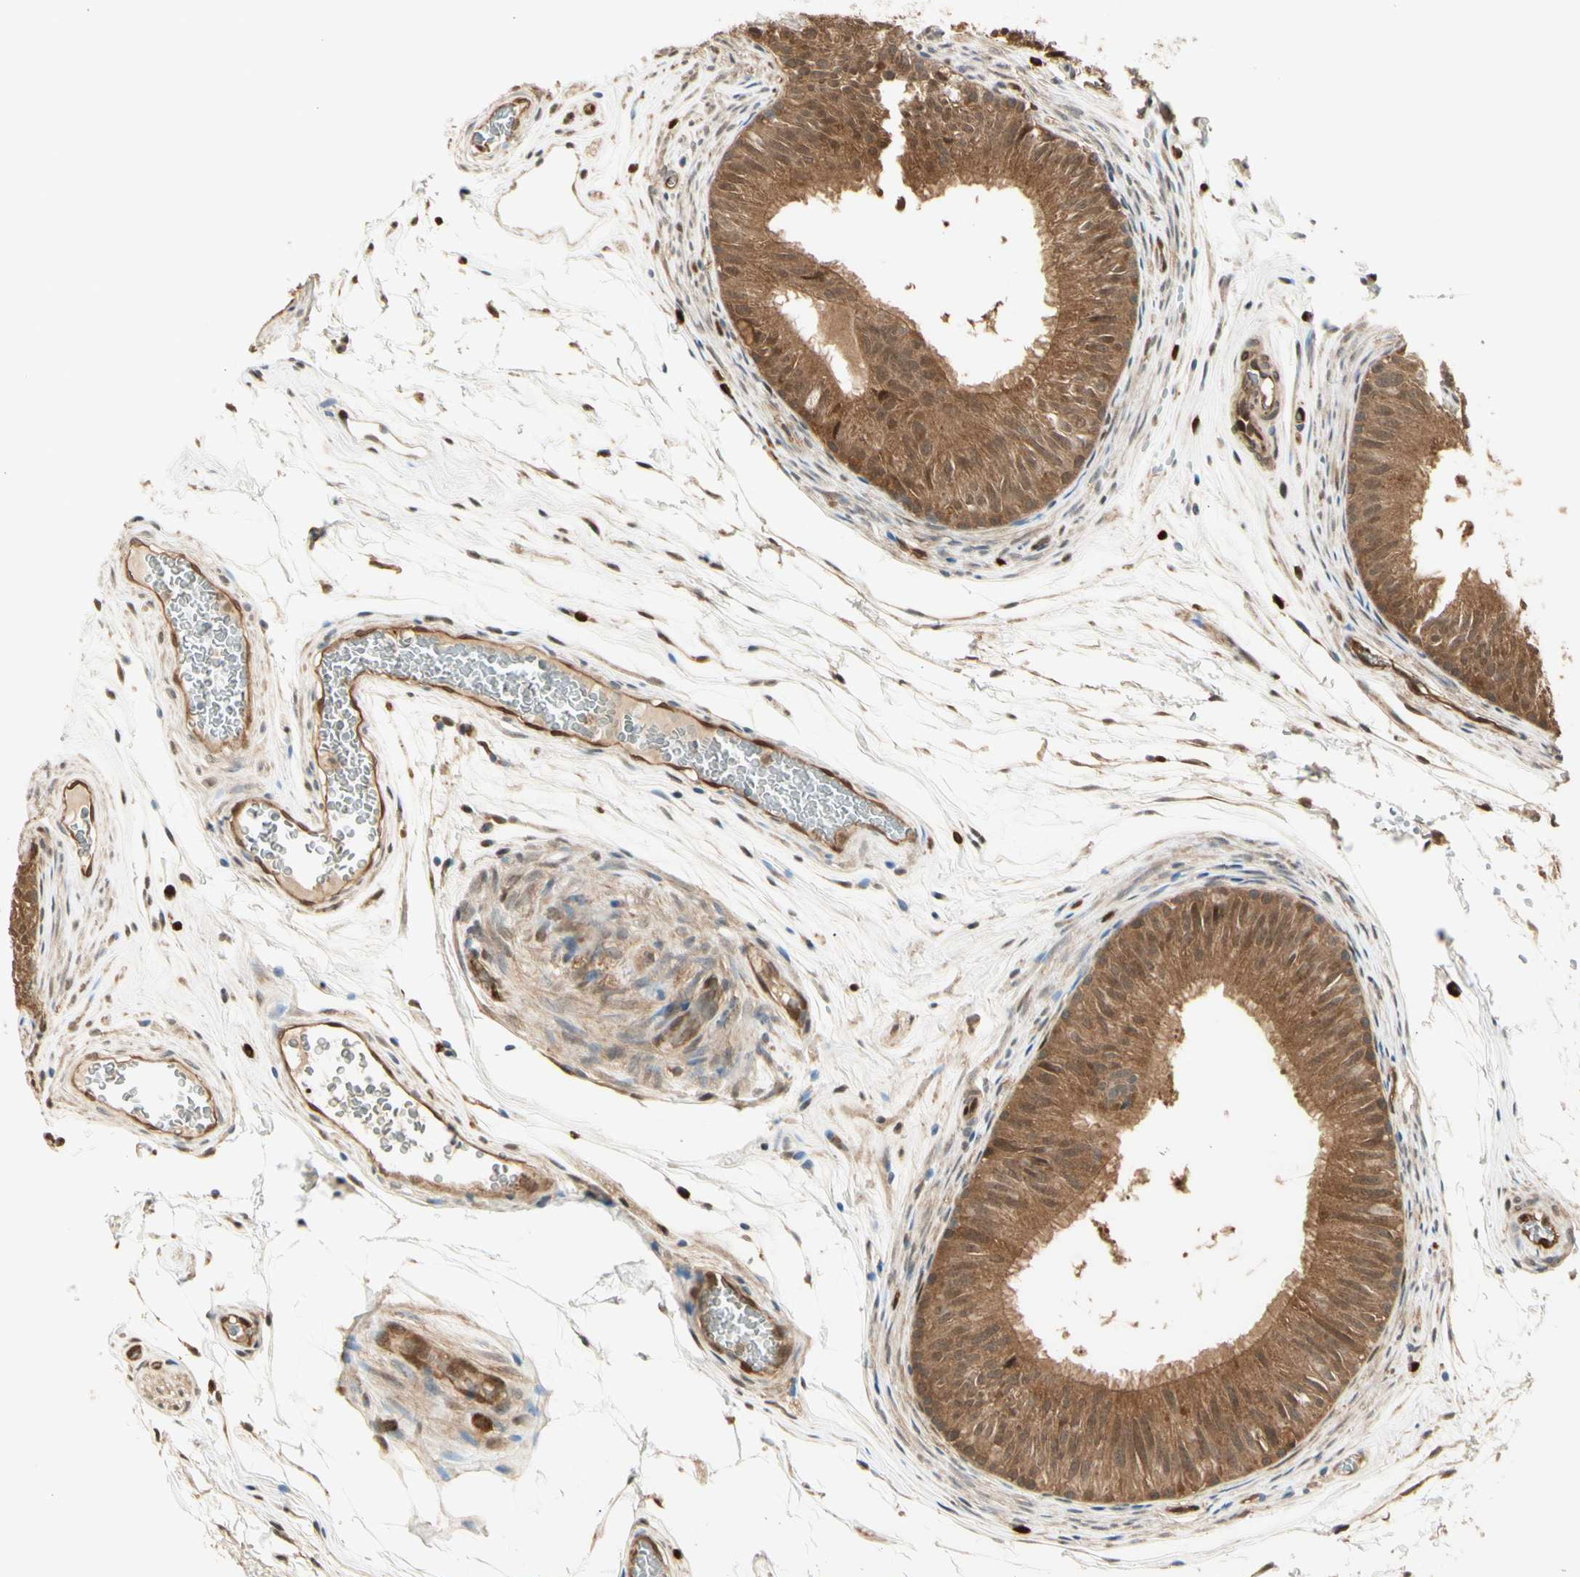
{"staining": {"intensity": "moderate", "quantity": ">75%", "location": "cytoplasmic/membranous"}, "tissue": "epididymis", "cell_type": "Glandular cells", "image_type": "normal", "snomed": [{"axis": "morphology", "description": "Normal tissue, NOS"}, {"axis": "topography", "description": "Epididymis"}], "caption": "This image displays benign epididymis stained with IHC to label a protein in brown. The cytoplasmic/membranous of glandular cells show moderate positivity for the protein. Nuclei are counter-stained blue.", "gene": "SERPINB6", "patient": {"sex": "male", "age": 36}}